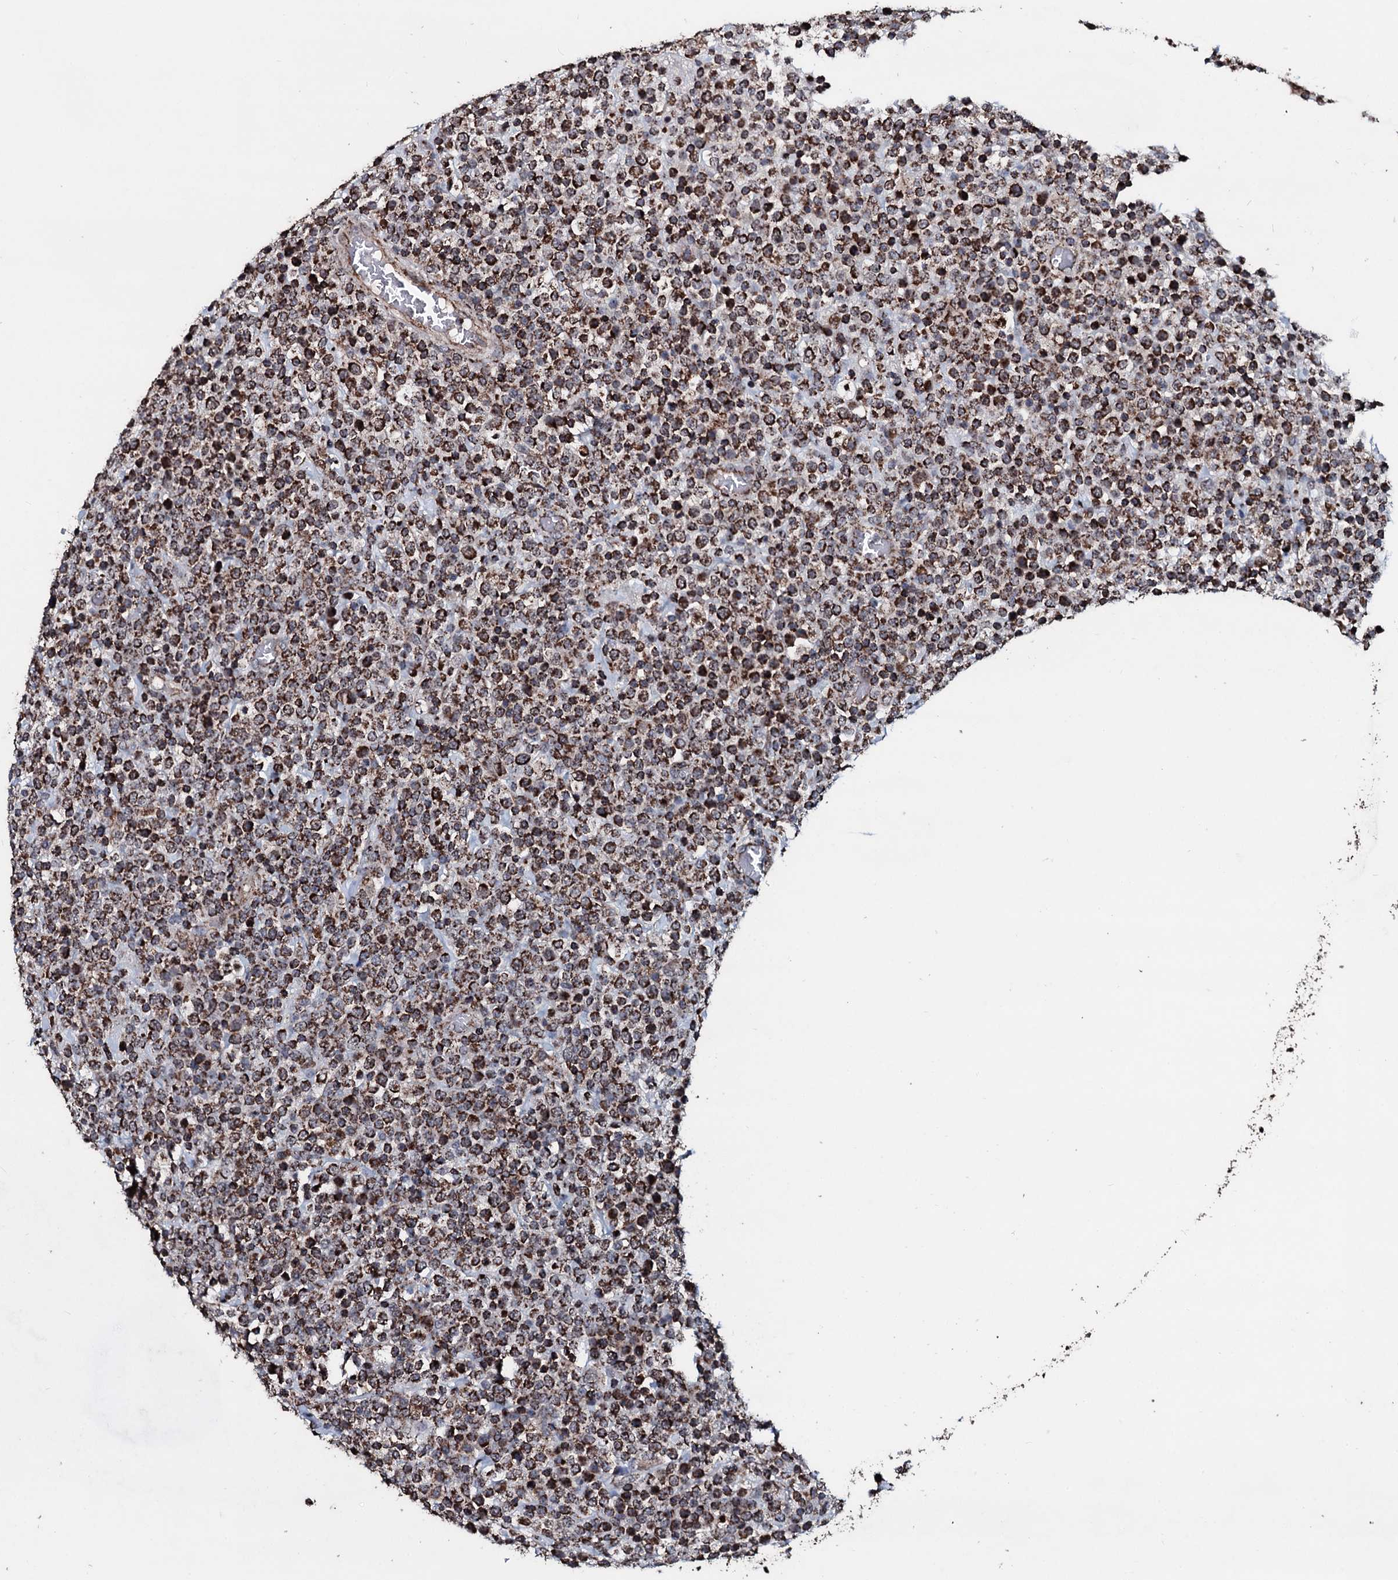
{"staining": {"intensity": "strong", "quantity": ">75%", "location": "cytoplasmic/membranous"}, "tissue": "lymphoma", "cell_type": "Tumor cells", "image_type": "cancer", "snomed": [{"axis": "morphology", "description": "Malignant lymphoma, non-Hodgkin's type, High grade"}, {"axis": "topography", "description": "Colon"}], "caption": "Tumor cells show strong cytoplasmic/membranous positivity in approximately >75% of cells in high-grade malignant lymphoma, non-Hodgkin's type.", "gene": "DYNC2I2", "patient": {"sex": "female", "age": 53}}